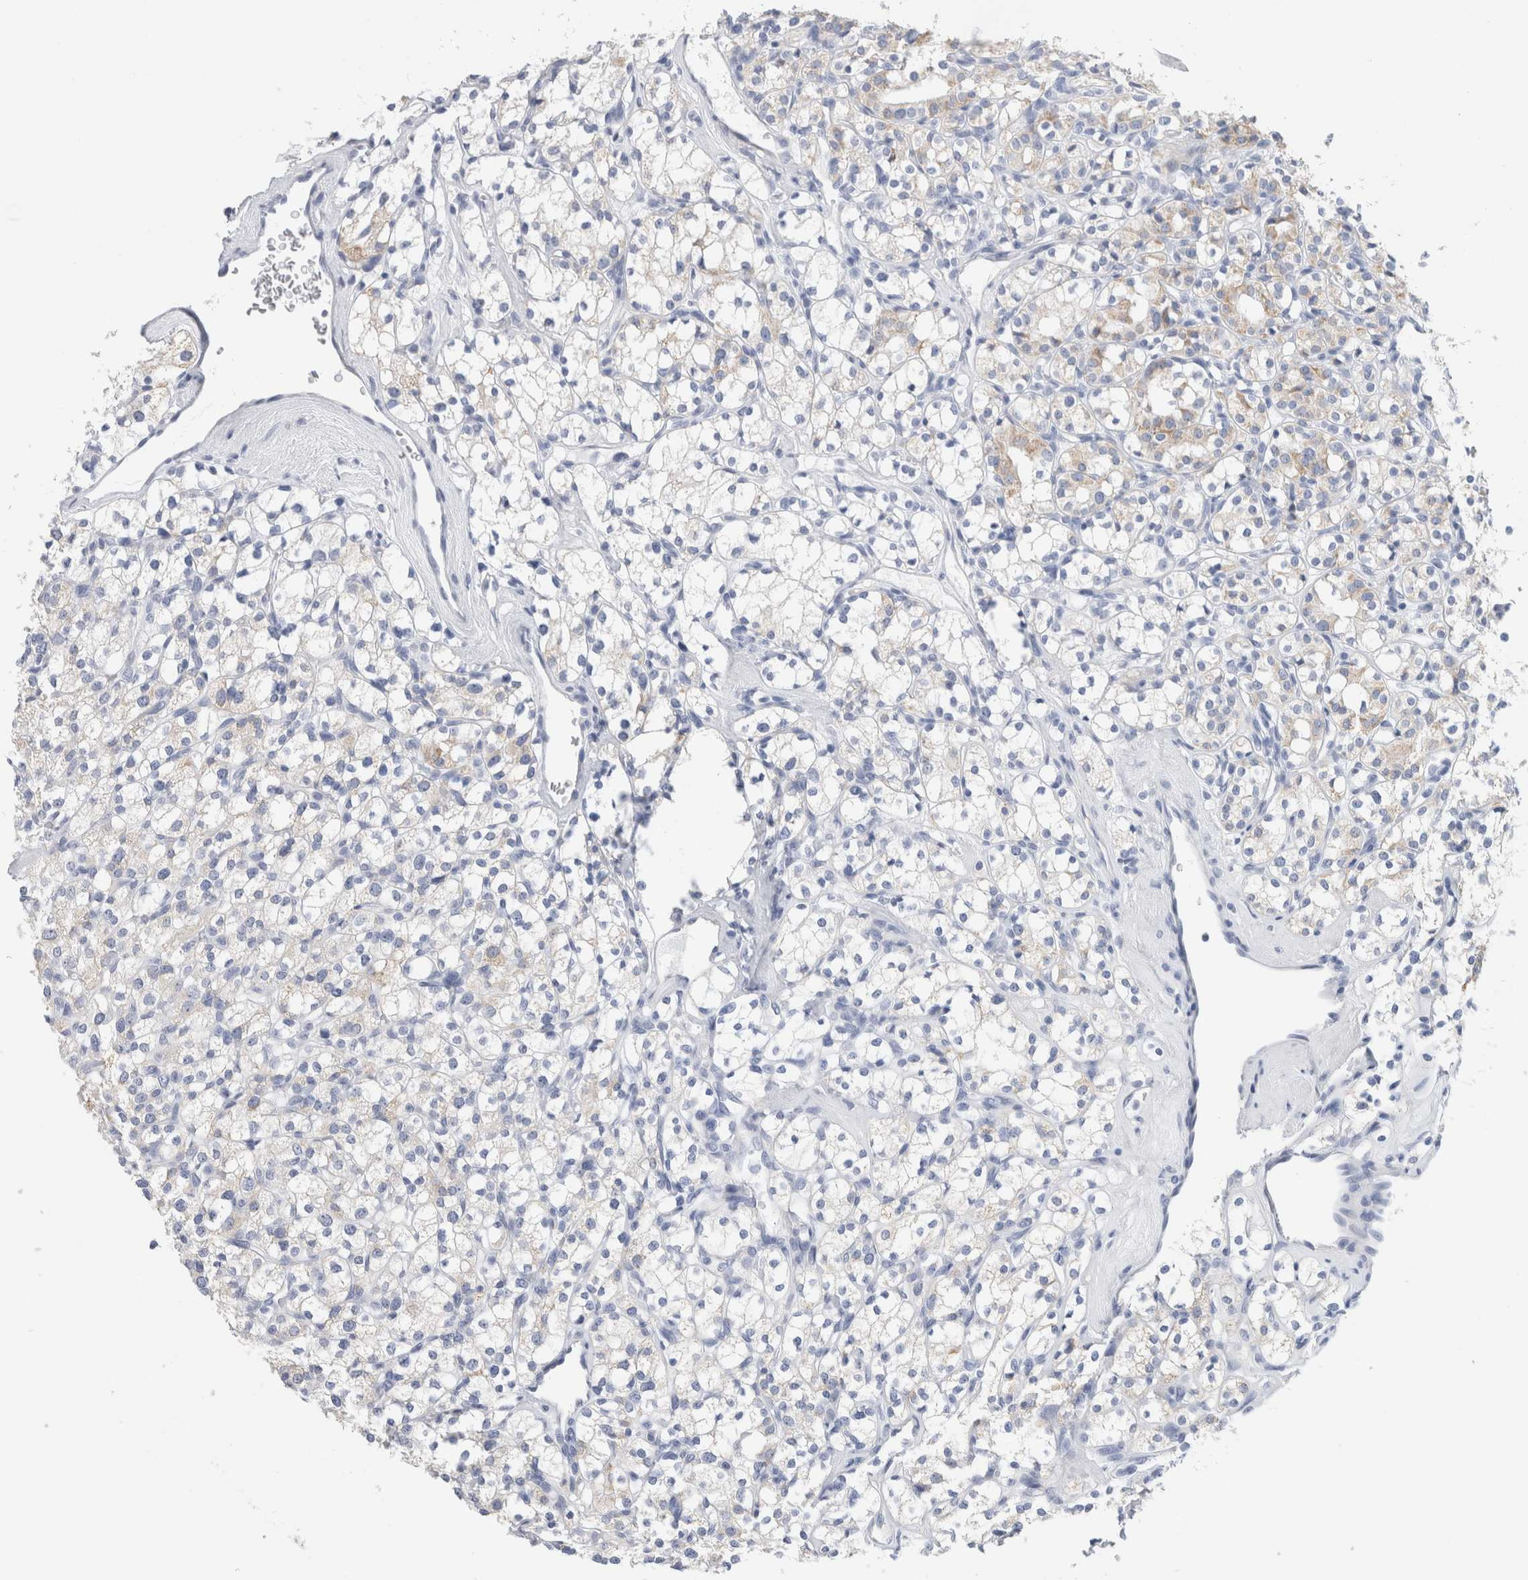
{"staining": {"intensity": "weak", "quantity": "<25%", "location": "cytoplasmic/membranous"}, "tissue": "renal cancer", "cell_type": "Tumor cells", "image_type": "cancer", "snomed": [{"axis": "morphology", "description": "Adenocarcinoma, NOS"}, {"axis": "topography", "description": "Kidney"}], "caption": "Protein analysis of renal cancer demonstrates no significant positivity in tumor cells. (Brightfield microscopy of DAB IHC at high magnification).", "gene": "ECHDC2", "patient": {"sex": "male", "age": 77}}